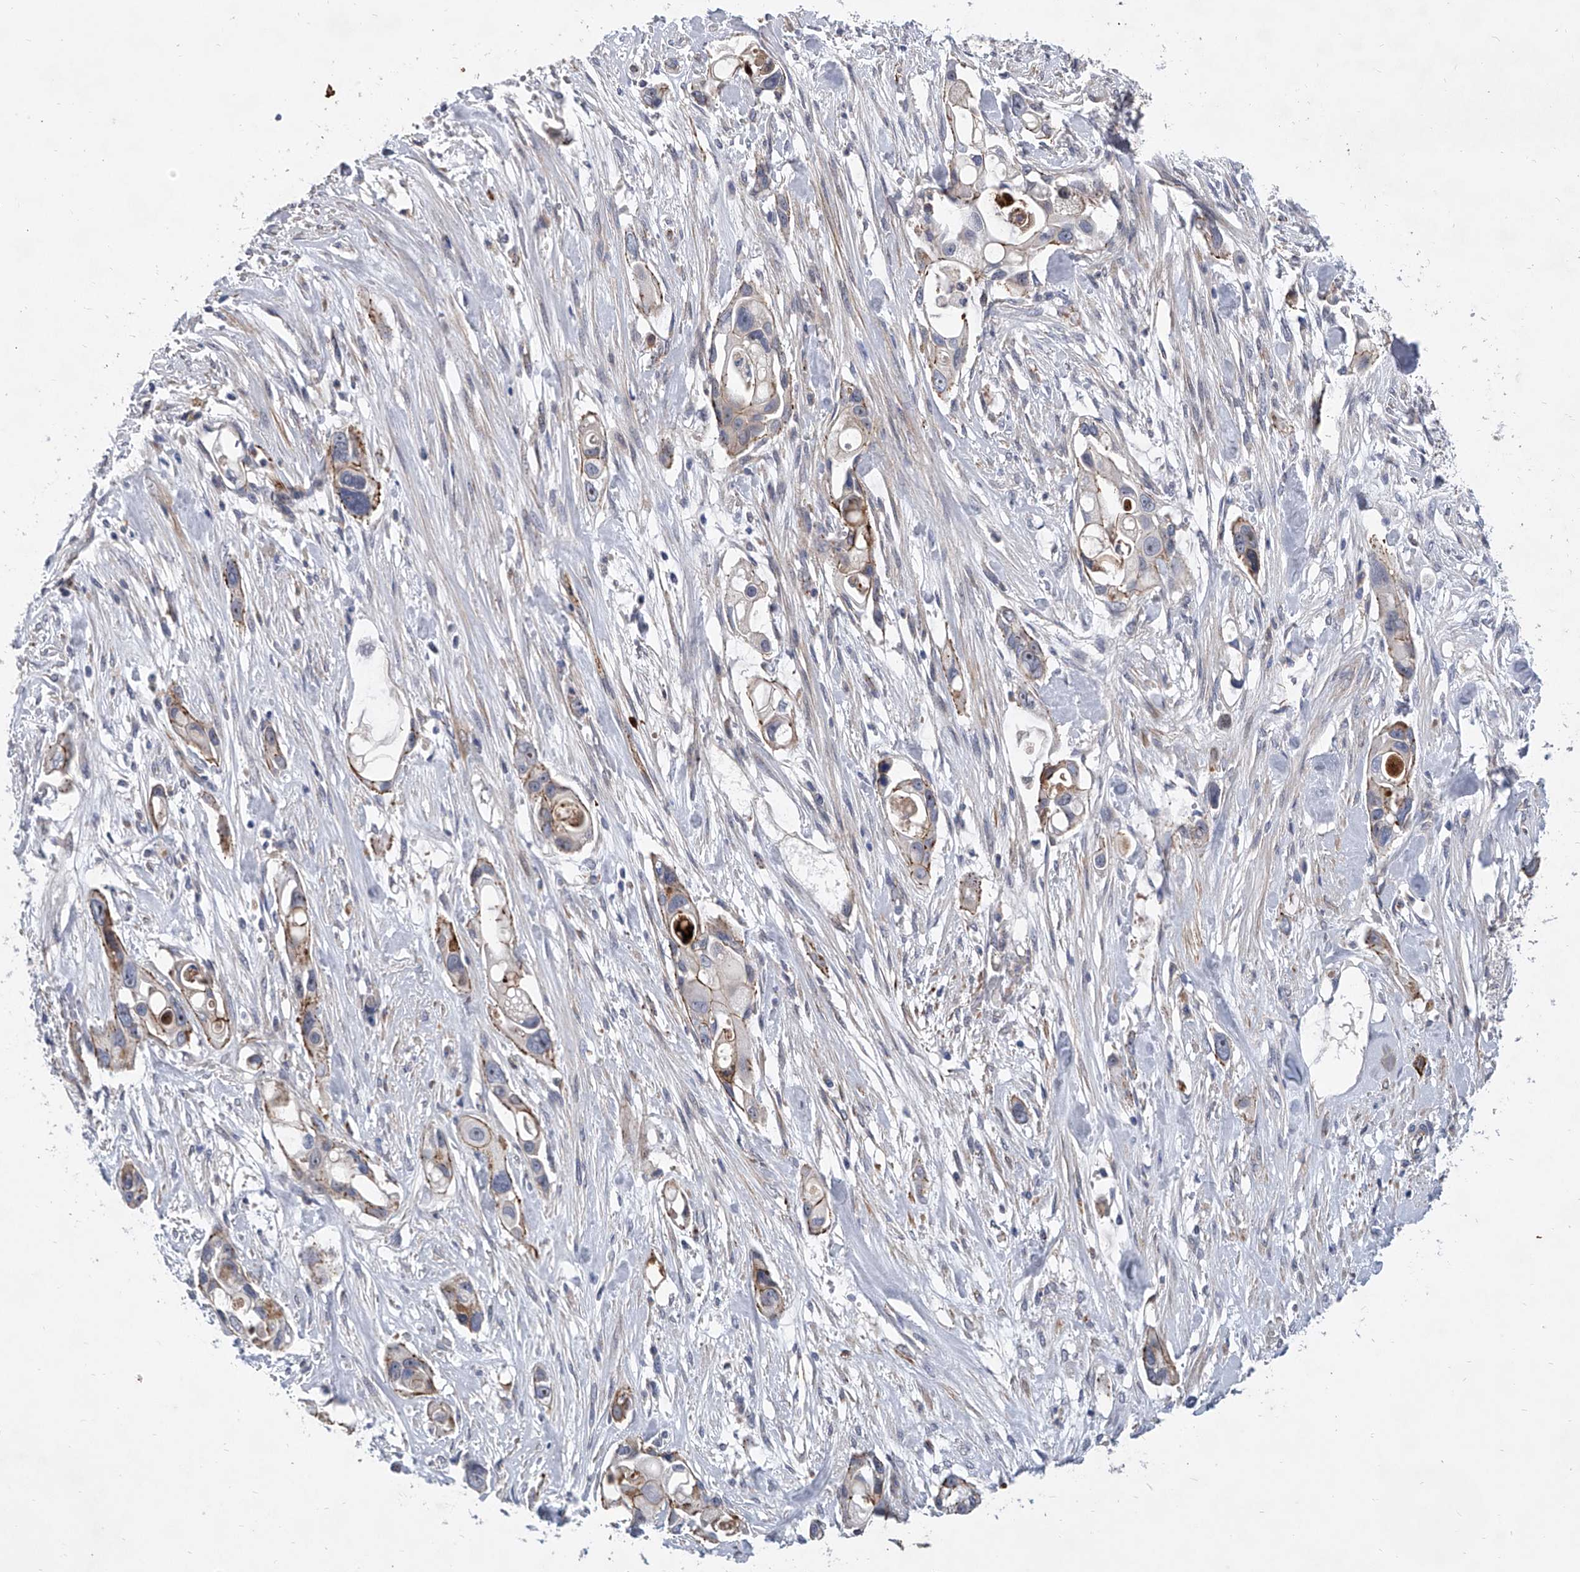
{"staining": {"intensity": "weak", "quantity": "<25%", "location": "cytoplasmic/membranous"}, "tissue": "pancreatic cancer", "cell_type": "Tumor cells", "image_type": "cancer", "snomed": [{"axis": "morphology", "description": "Adenocarcinoma, NOS"}, {"axis": "topography", "description": "Pancreas"}], "caption": "The micrograph reveals no significant expression in tumor cells of pancreatic cancer.", "gene": "MINDY4", "patient": {"sex": "female", "age": 60}}